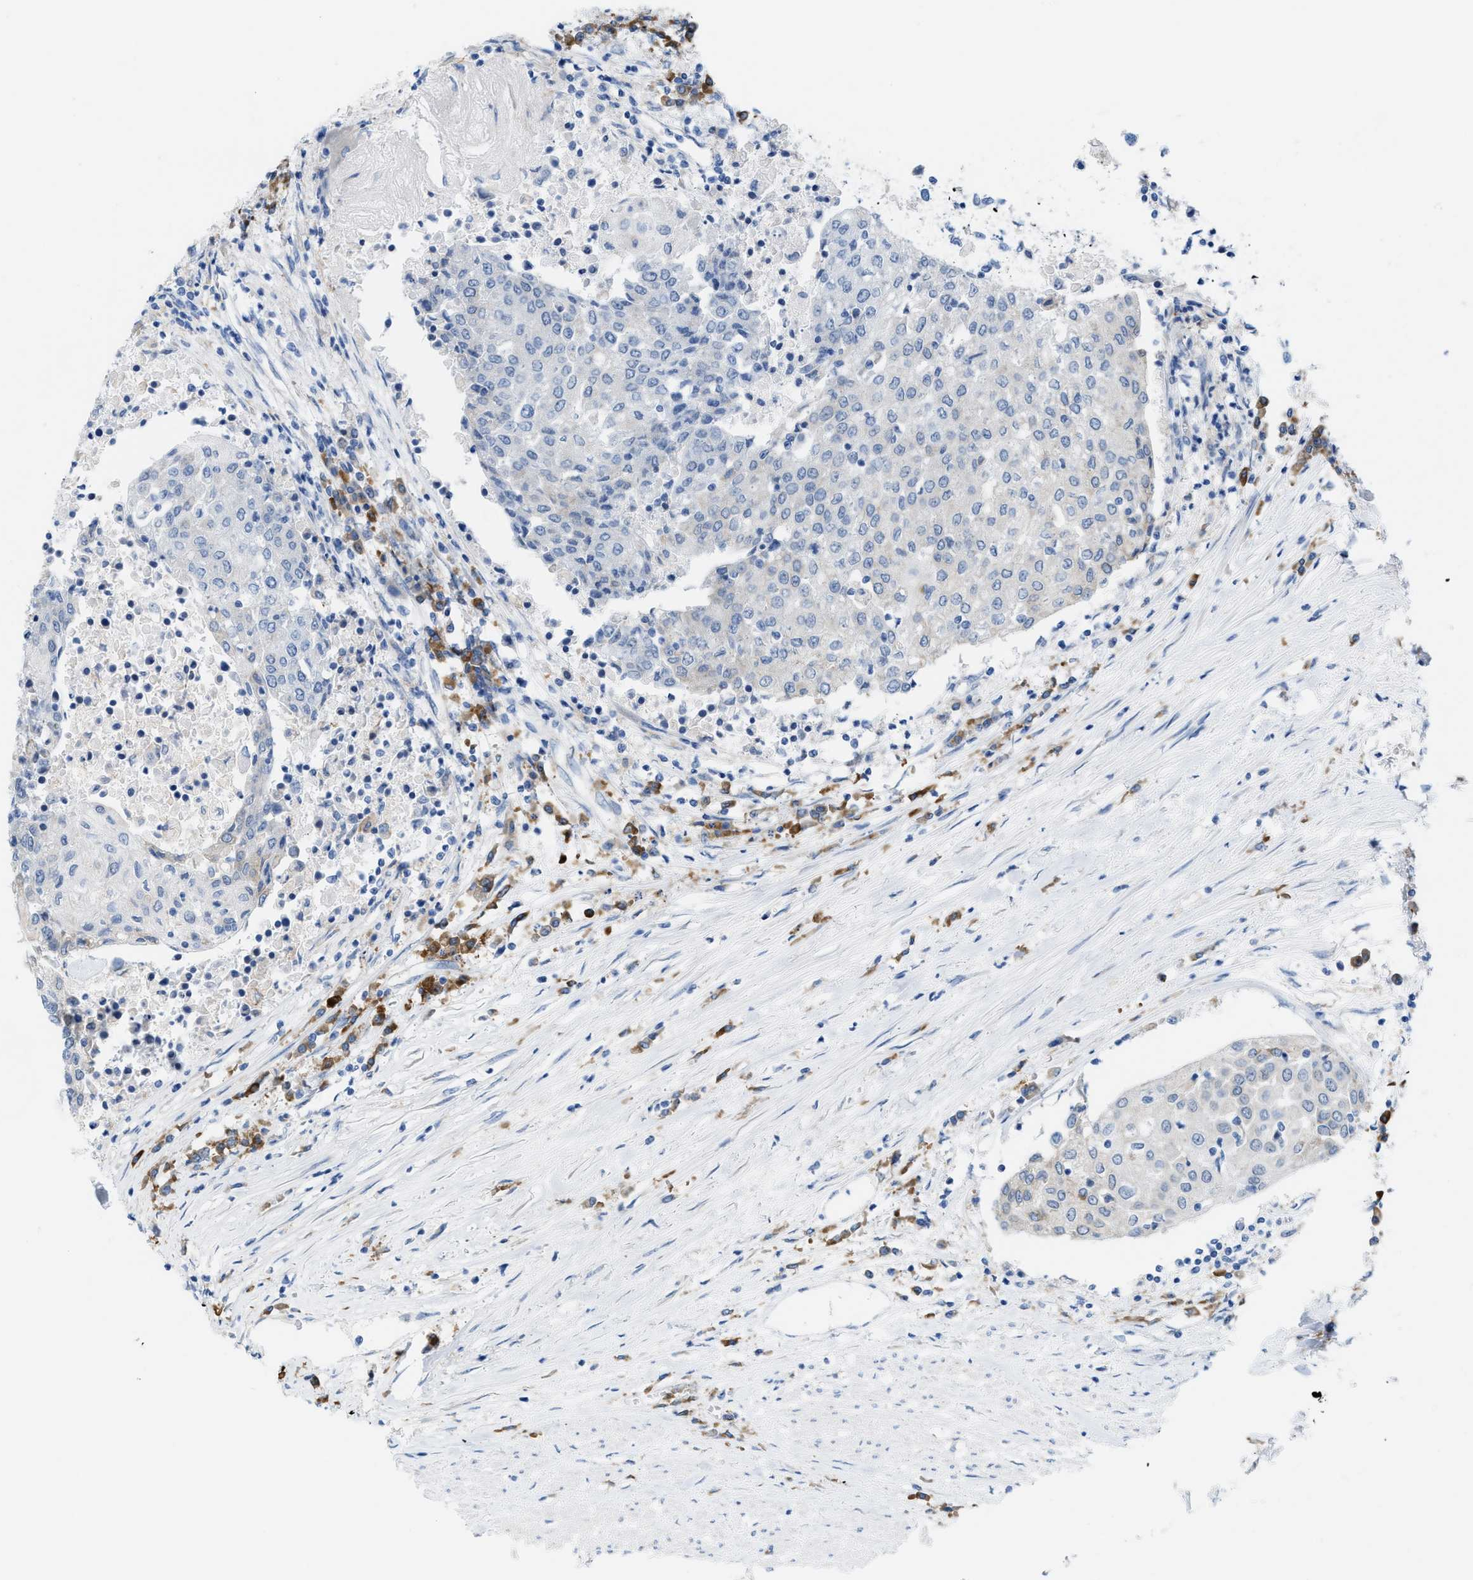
{"staining": {"intensity": "negative", "quantity": "none", "location": "none"}, "tissue": "urothelial cancer", "cell_type": "Tumor cells", "image_type": "cancer", "snomed": [{"axis": "morphology", "description": "Urothelial carcinoma, High grade"}, {"axis": "topography", "description": "Urinary bladder"}], "caption": "Immunohistochemistry micrograph of urothelial cancer stained for a protein (brown), which exhibits no staining in tumor cells.", "gene": "KIFC3", "patient": {"sex": "female", "age": 85}}